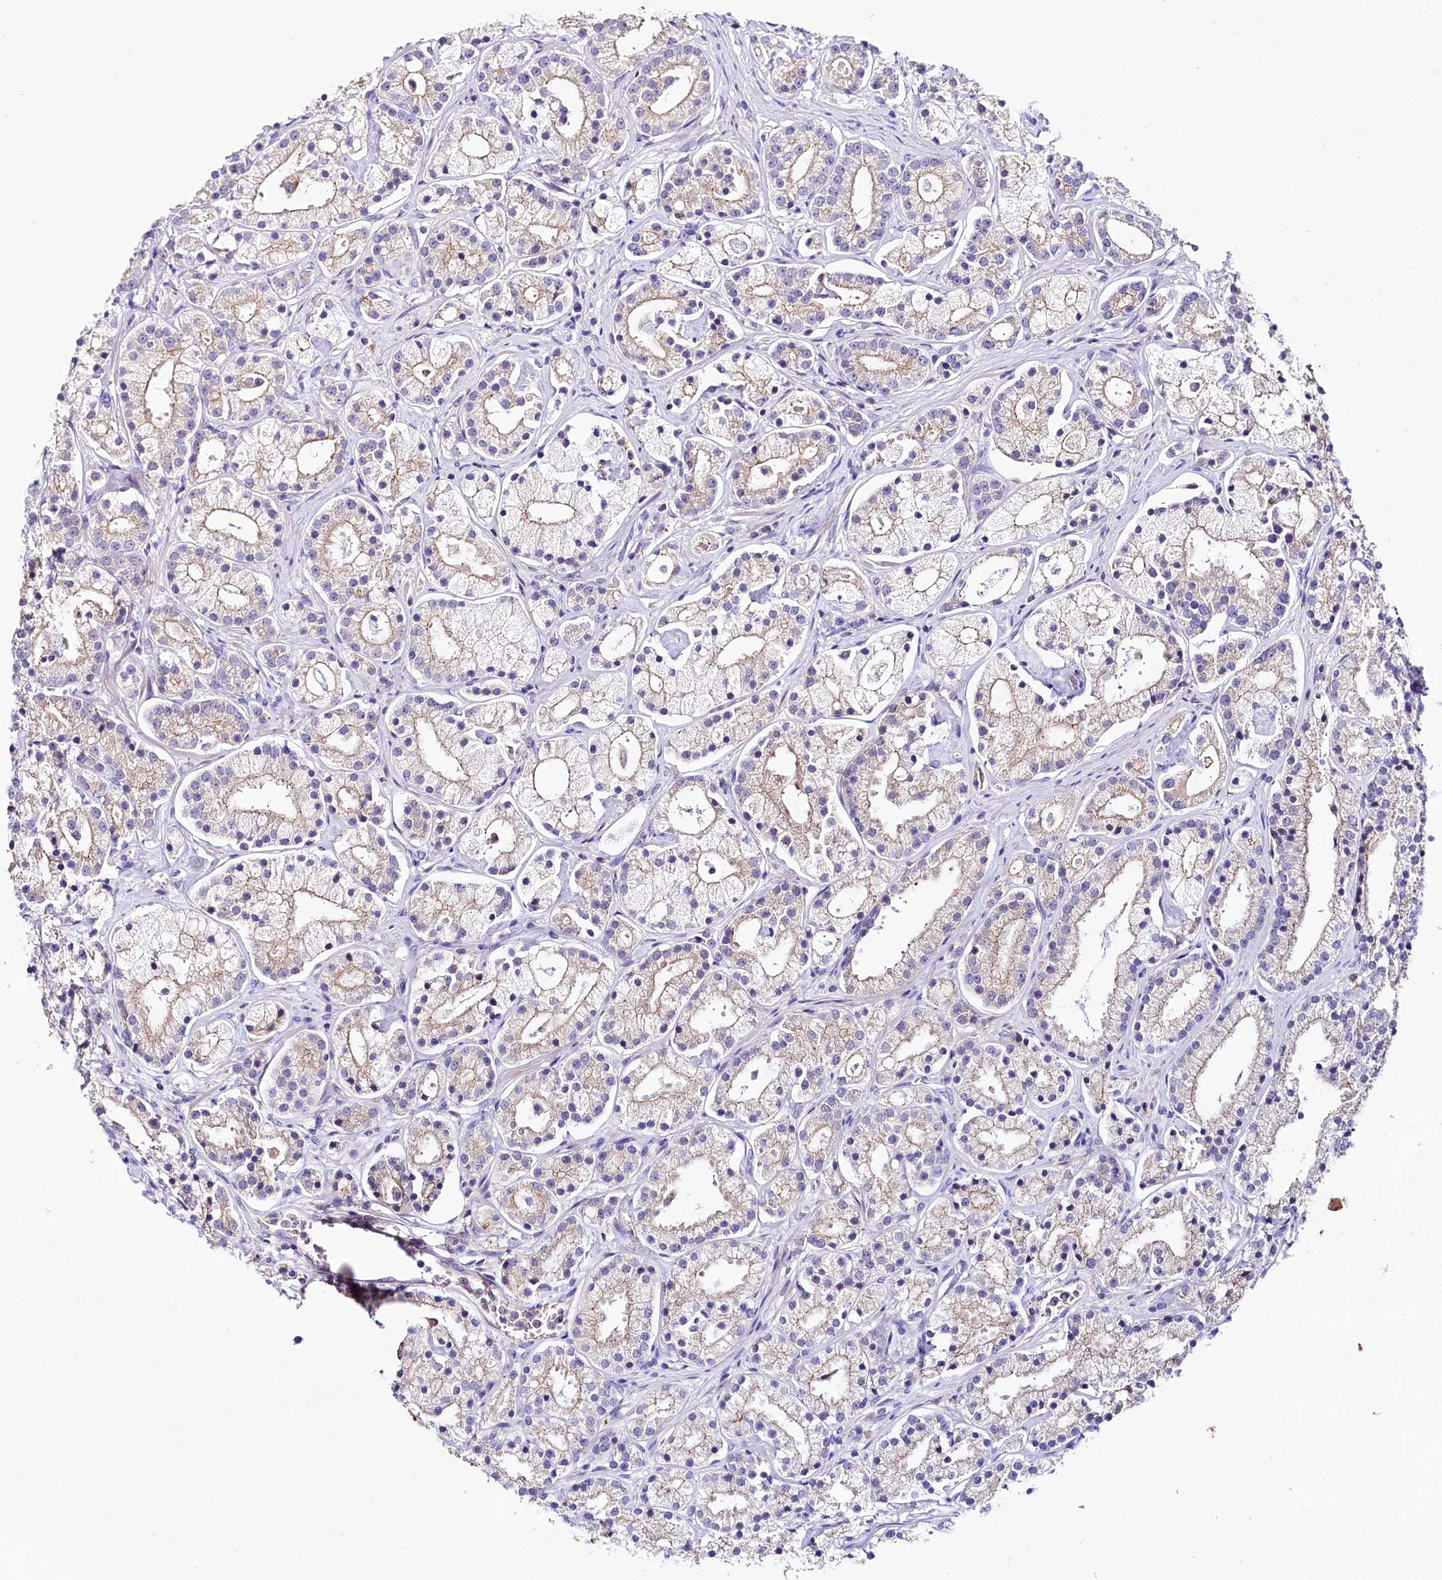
{"staining": {"intensity": "moderate", "quantity": "25%-75%", "location": "cytoplasmic/membranous"}, "tissue": "prostate cancer", "cell_type": "Tumor cells", "image_type": "cancer", "snomed": [{"axis": "morphology", "description": "Adenocarcinoma, High grade"}, {"axis": "topography", "description": "Prostate"}], "caption": "About 25%-75% of tumor cells in adenocarcinoma (high-grade) (prostate) exhibit moderate cytoplasmic/membranous protein expression as visualized by brown immunohistochemical staining.", "gene": "SACM1L", "patient": {"sex": "male", "age": 69}}